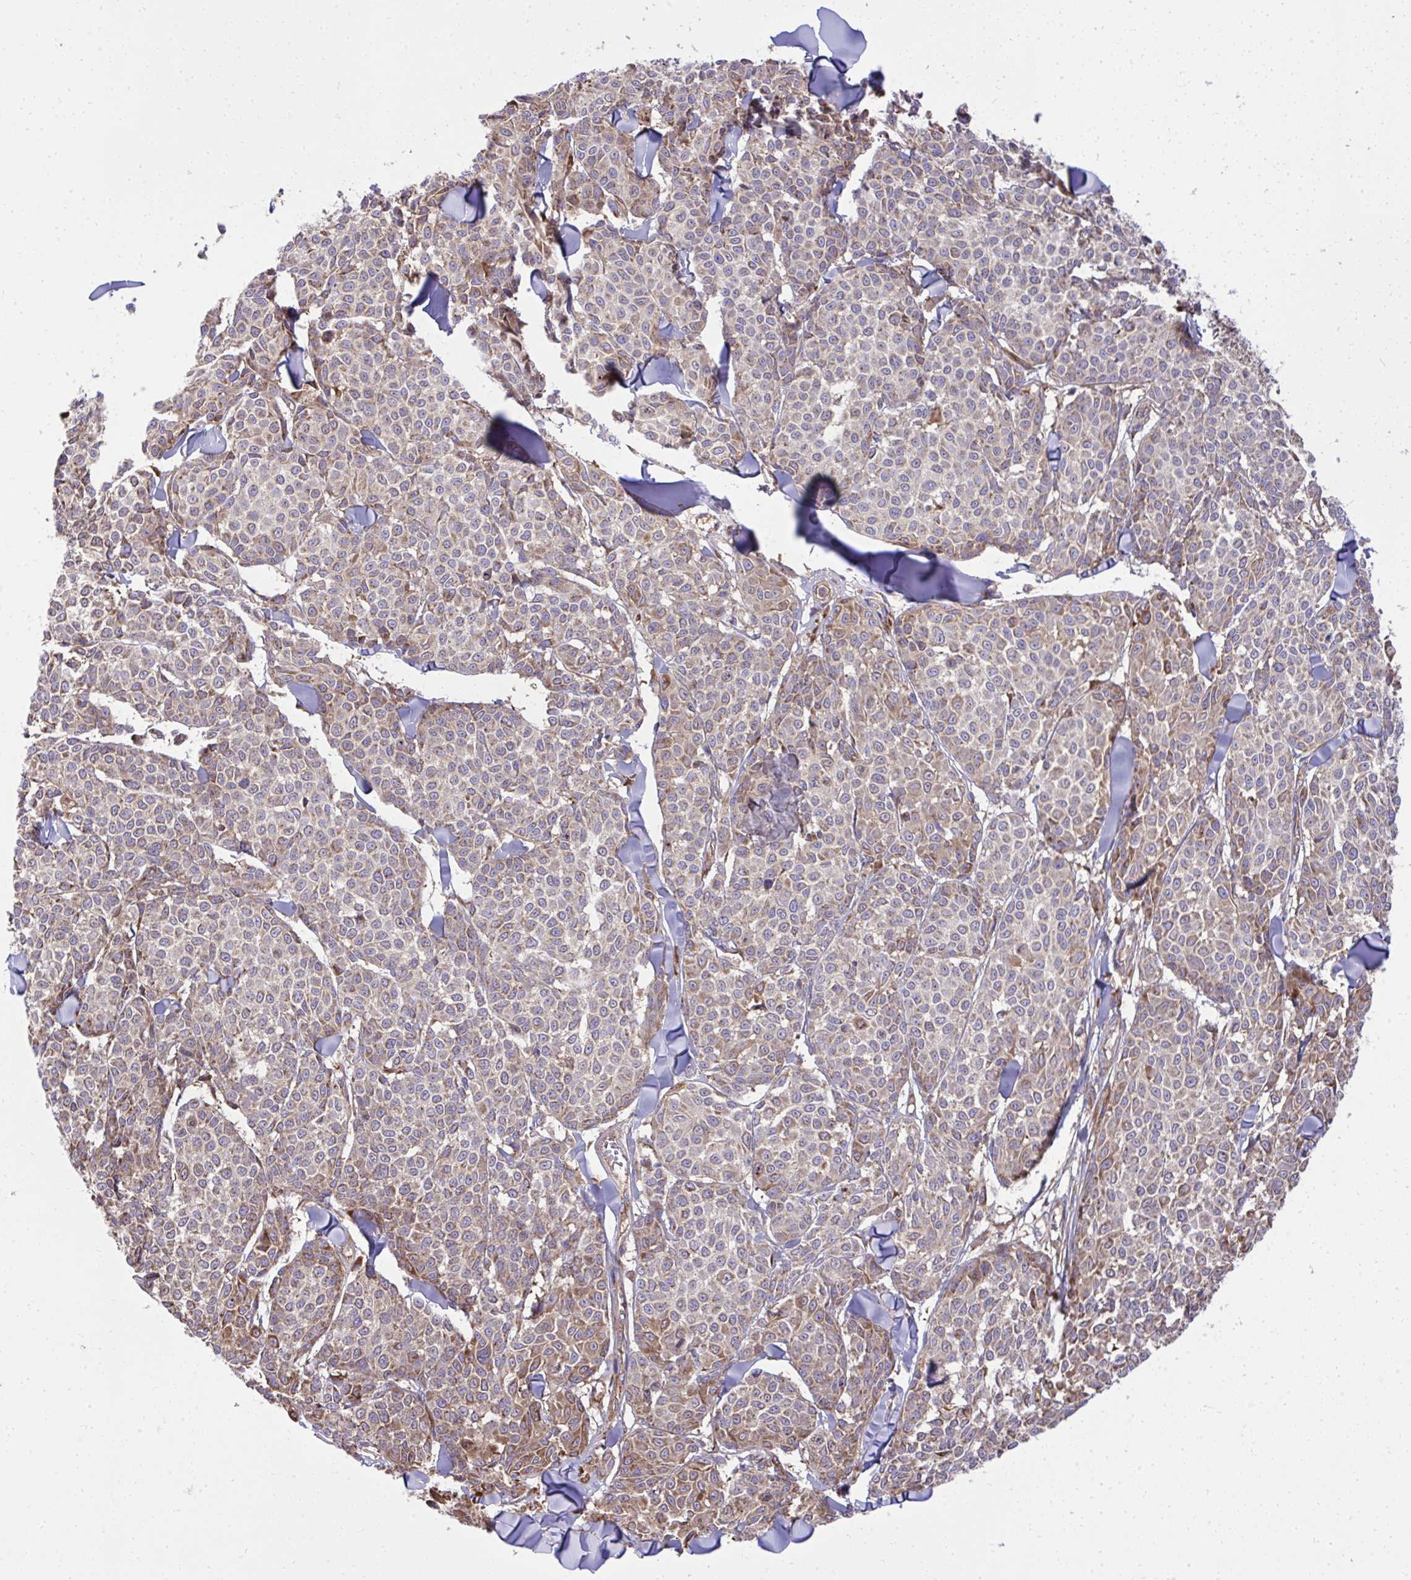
{"staining": {"intensity": "weak", "quantity": "25%-75%", "location": "cytoplasmic/membranous"}, "tissue": "melanoma", "cell_type": "Tumor cells", "image_type": "cancer", "snomed": [{"axis": "morphology", "description": "Malignant melanoma, NOS"}, {"axis": "topography", "description": "Skin"}], "caption": "High-power microscopy captured an immunohistochemistry micrograph of melanoma, revealing weak cytoplasmic/membranous positivity in approximately 25%-75% of tumor cells.", "gene": "NMNAT3", "patient": {"sex": "male", "age": 46}}